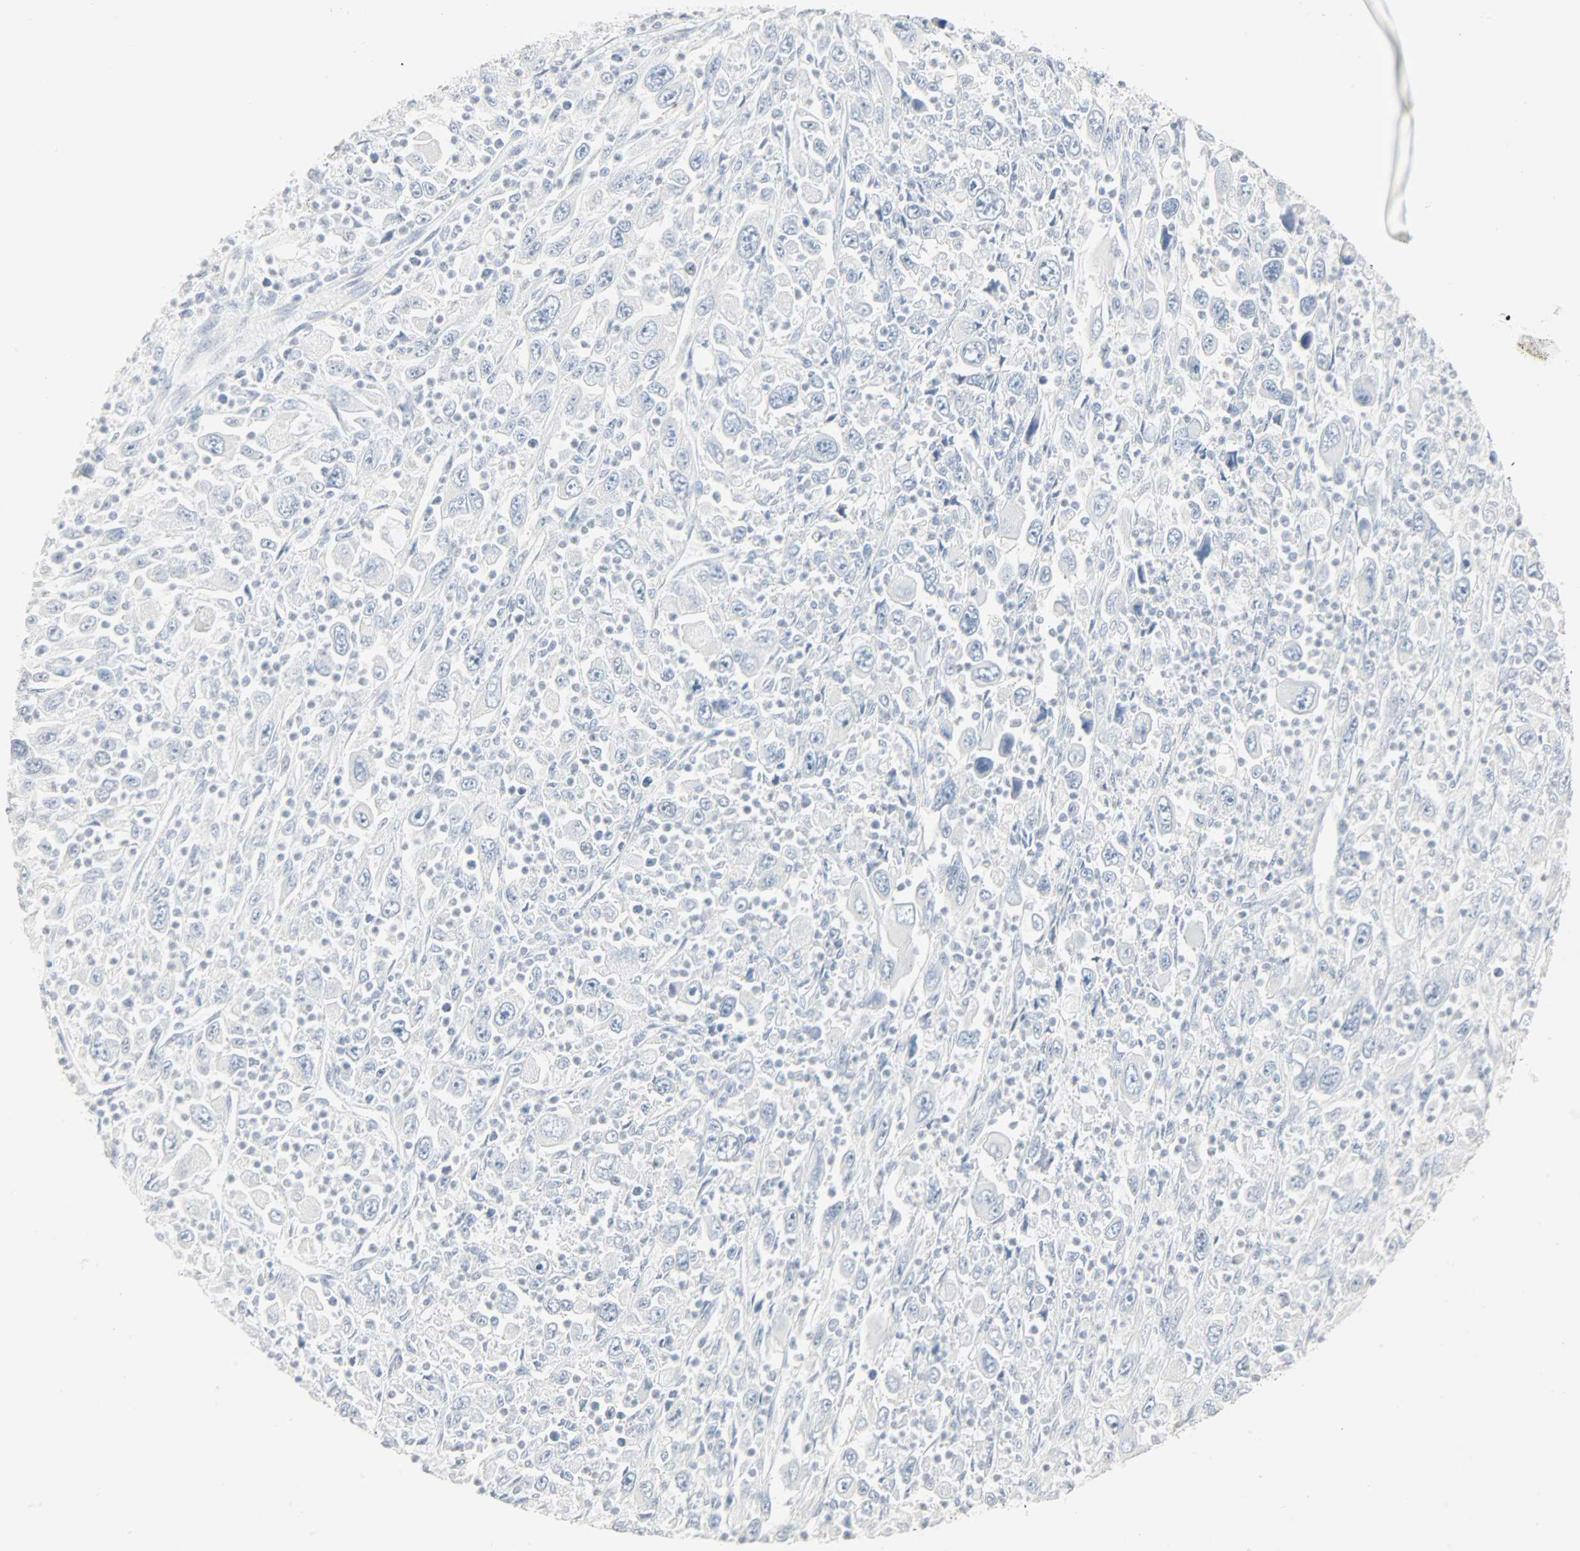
{"staining": {"intensity": "negative", "quantity": "none", "location": "none"}, "tissue": "melanoma", "cell_type": "Tumor cells", "image_type": "cancer", "snomed": [{"axis": "morphology", "description": "Malignant melanoma, Metastatic site"}, {"axis": "topography", "description": "Skin"}], "caption": "There is no significant expression in tumor cells of melanoma.", "gene": "HELLS", "patient": {"sex": "female", "age": 56}}